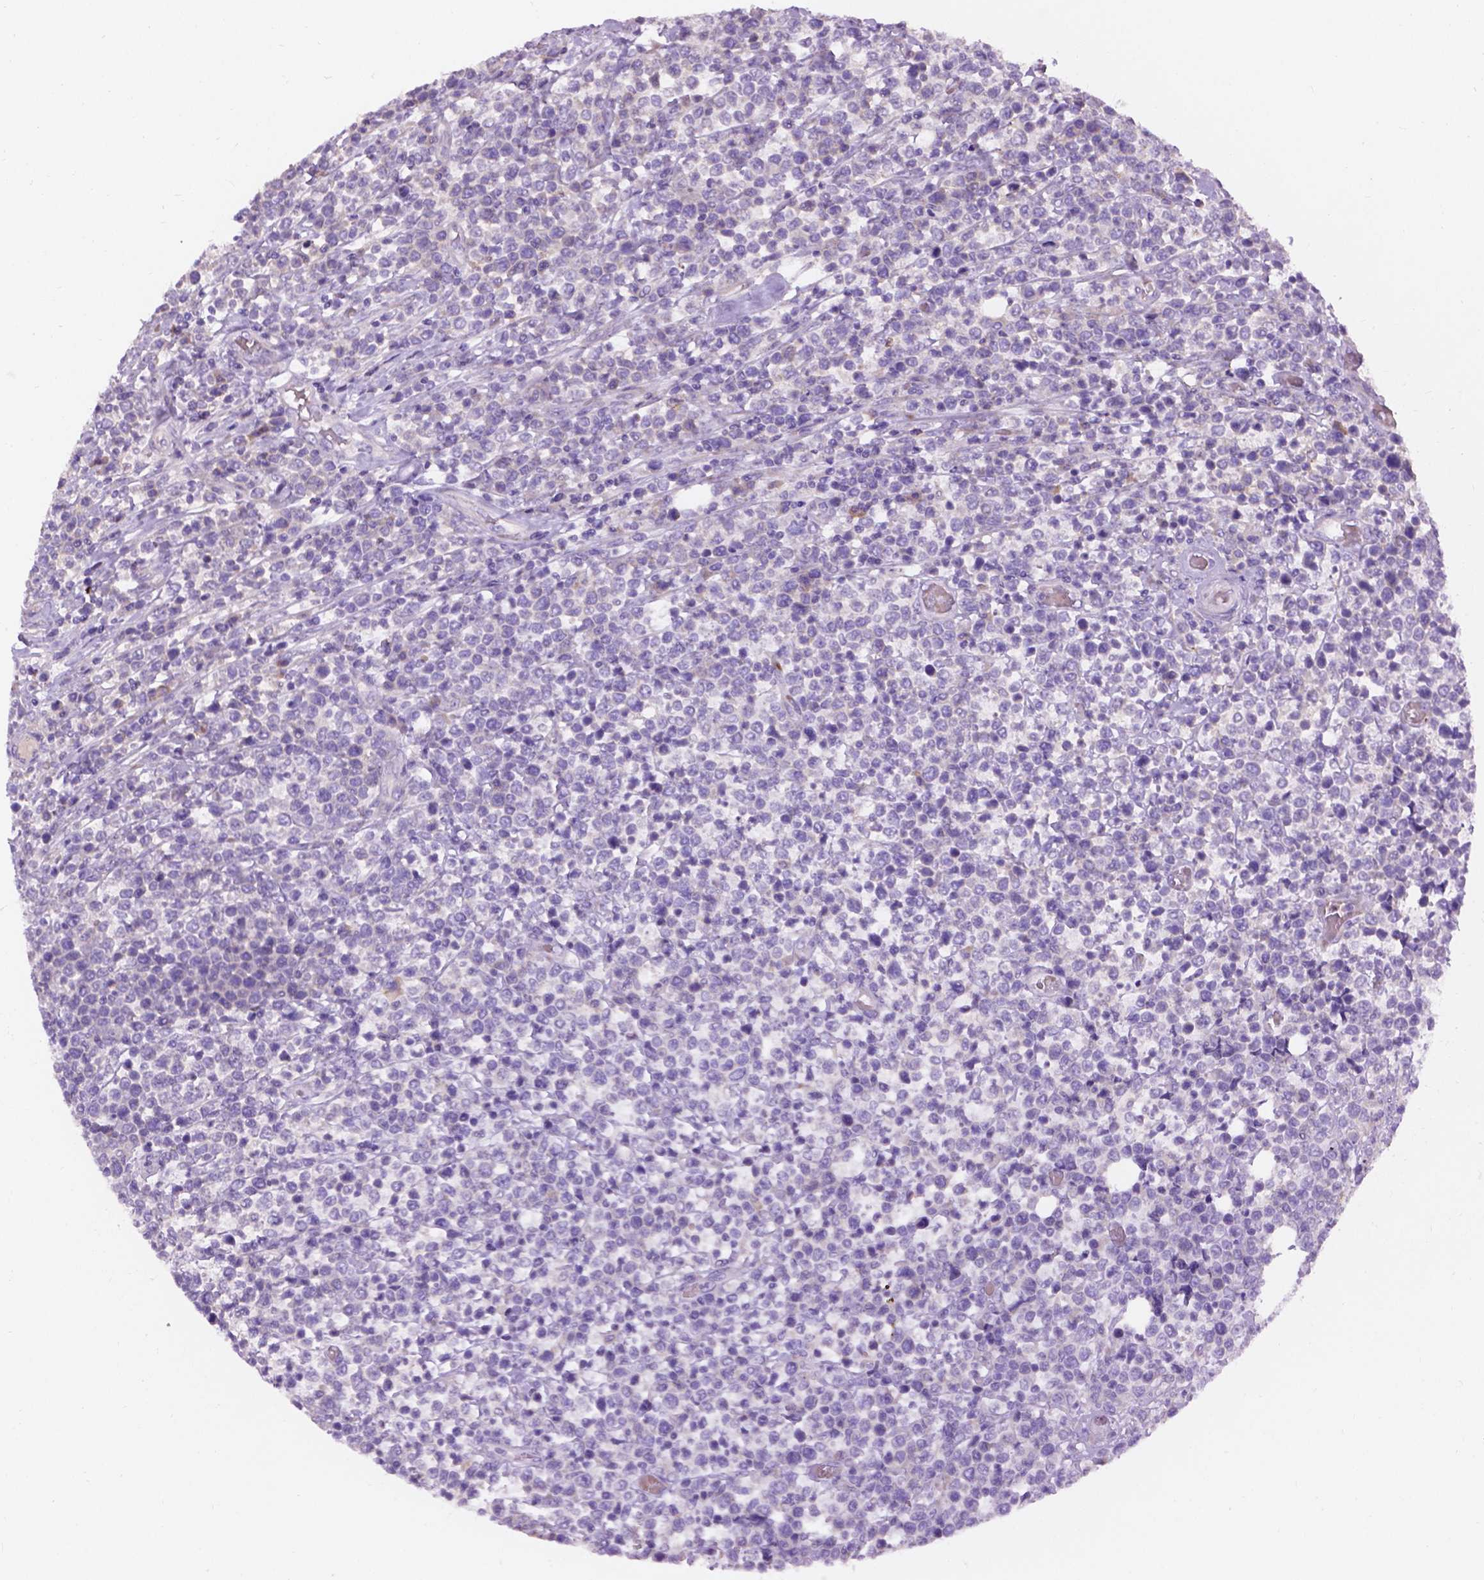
{"staining": {"intensity": "negative", "quantity": "none", "location": "none"}, "tissue": "lymphoma", "cell_type": "Tumor cells", "image_type": "cancer", "snomed": [{"axis": "morphology", "description": "Malignant lymphoma, non-Hodgkin's type, High grade"}, {"axis": "topography", "description": "Soft tissue"}], "caption": "This is an immunohistochemistry (IHC) photomicrograph of malignant lymphoma, non-Hodgkin's type (high-grade). There is no positivity in tumor cells.", "gene": "NOXO1", "patient": {"sex": "female", "age": 56}}